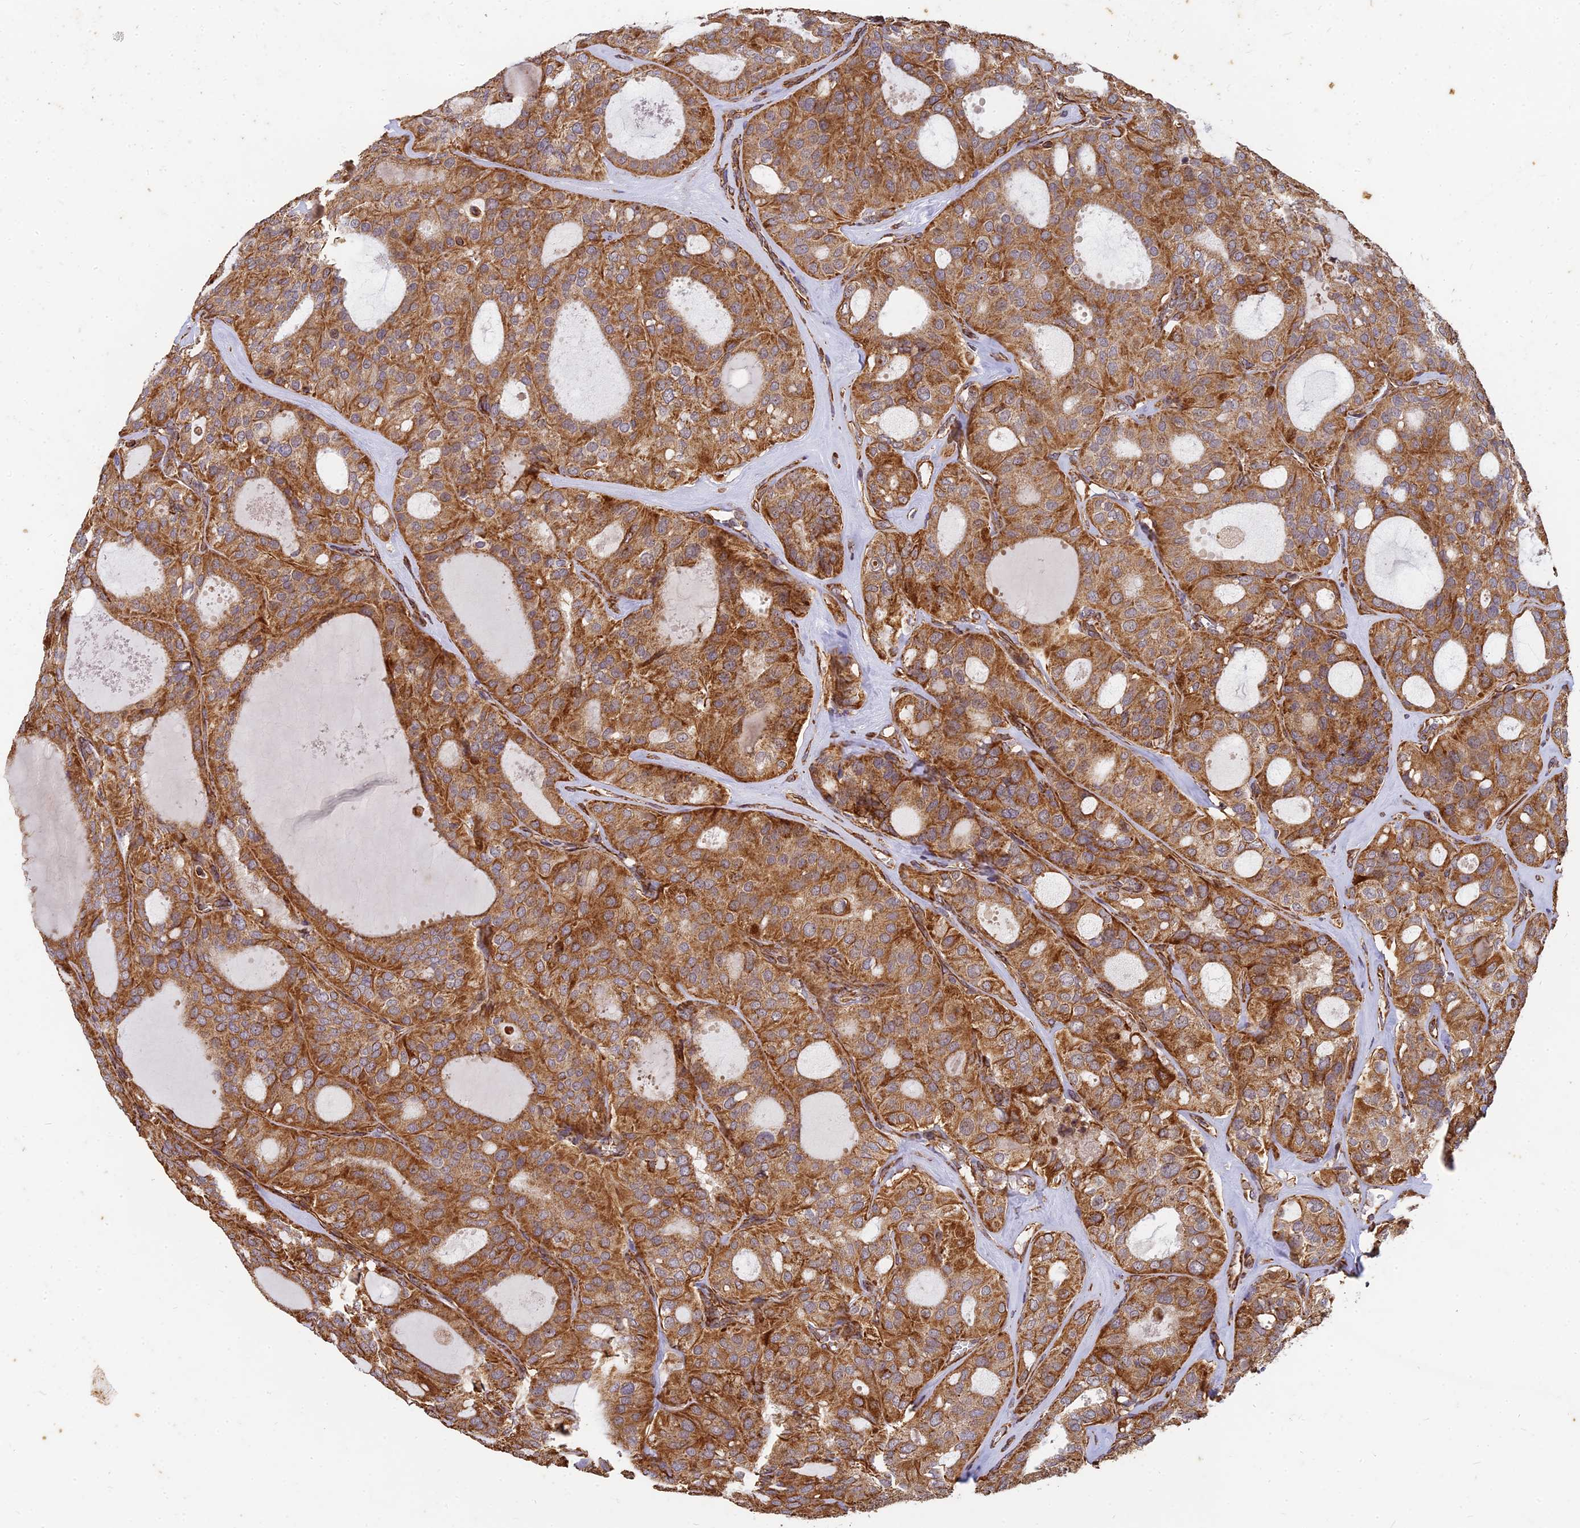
{"staining": {"intensity": "moderate", "quantity": ">75%", "location": "cytoplasmic/membranous"}, "tissue": "thyroid cancer", "cell_type": "Tumor cells", "image_type": "cancer", "snomed": [{"axis": "morphology", "description": "Follicular adenoma carcinoma, NOS"}, {"axis": "topography", "description": "Thyroid gland"}], "caption": "Moderate cytoplasmic/membranous staining for a protein is appreciated in approximately >75% of tumor cells of thyroid cancer using IHC.", "gene": "DSTYK", "patient": {"sex": "male", "age": 75}}